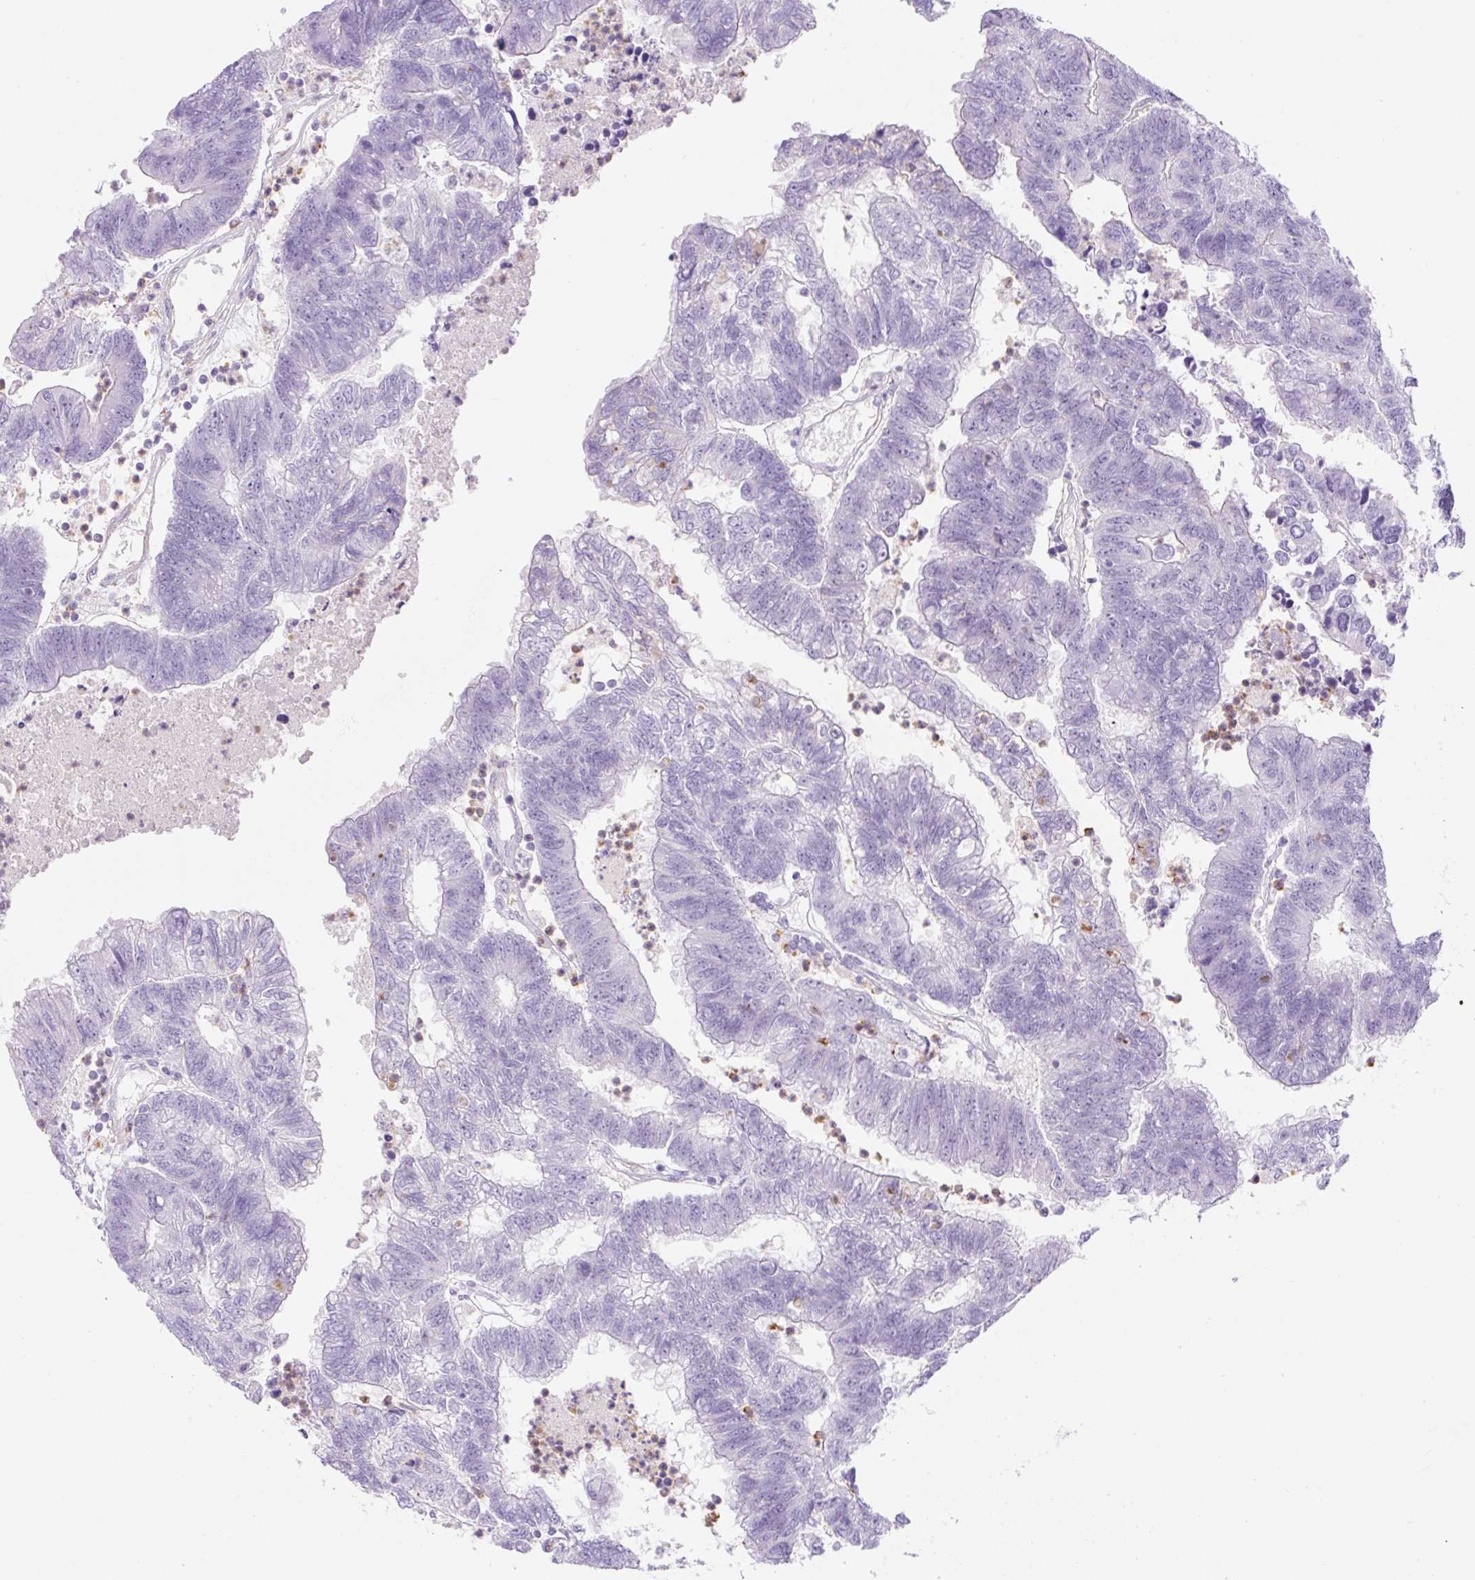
{"staining": {"intensity": "negative", "quantity": "none", "location": "none"}, "tissue": "colorectal cancer", "cell_type": "Tumor cells", "image_type": "cancer", "snomed": [{"axis": "morphology", "description": "Adenocarcinoma, NOS"}, {"axis": "topography", "description": "Colon"}], "caption": "The IHC histopathology image has no significant staining in tumor cells of adenocarcinoma (colorectal) tissue. The staining is performed using DAB (3,3'-diaminobenzidine) brown chromogen with nuclei counter-stained in using hematoxylin.", "gene": "B3GALT5", "patient": {"sex": "female", "age": 48}}